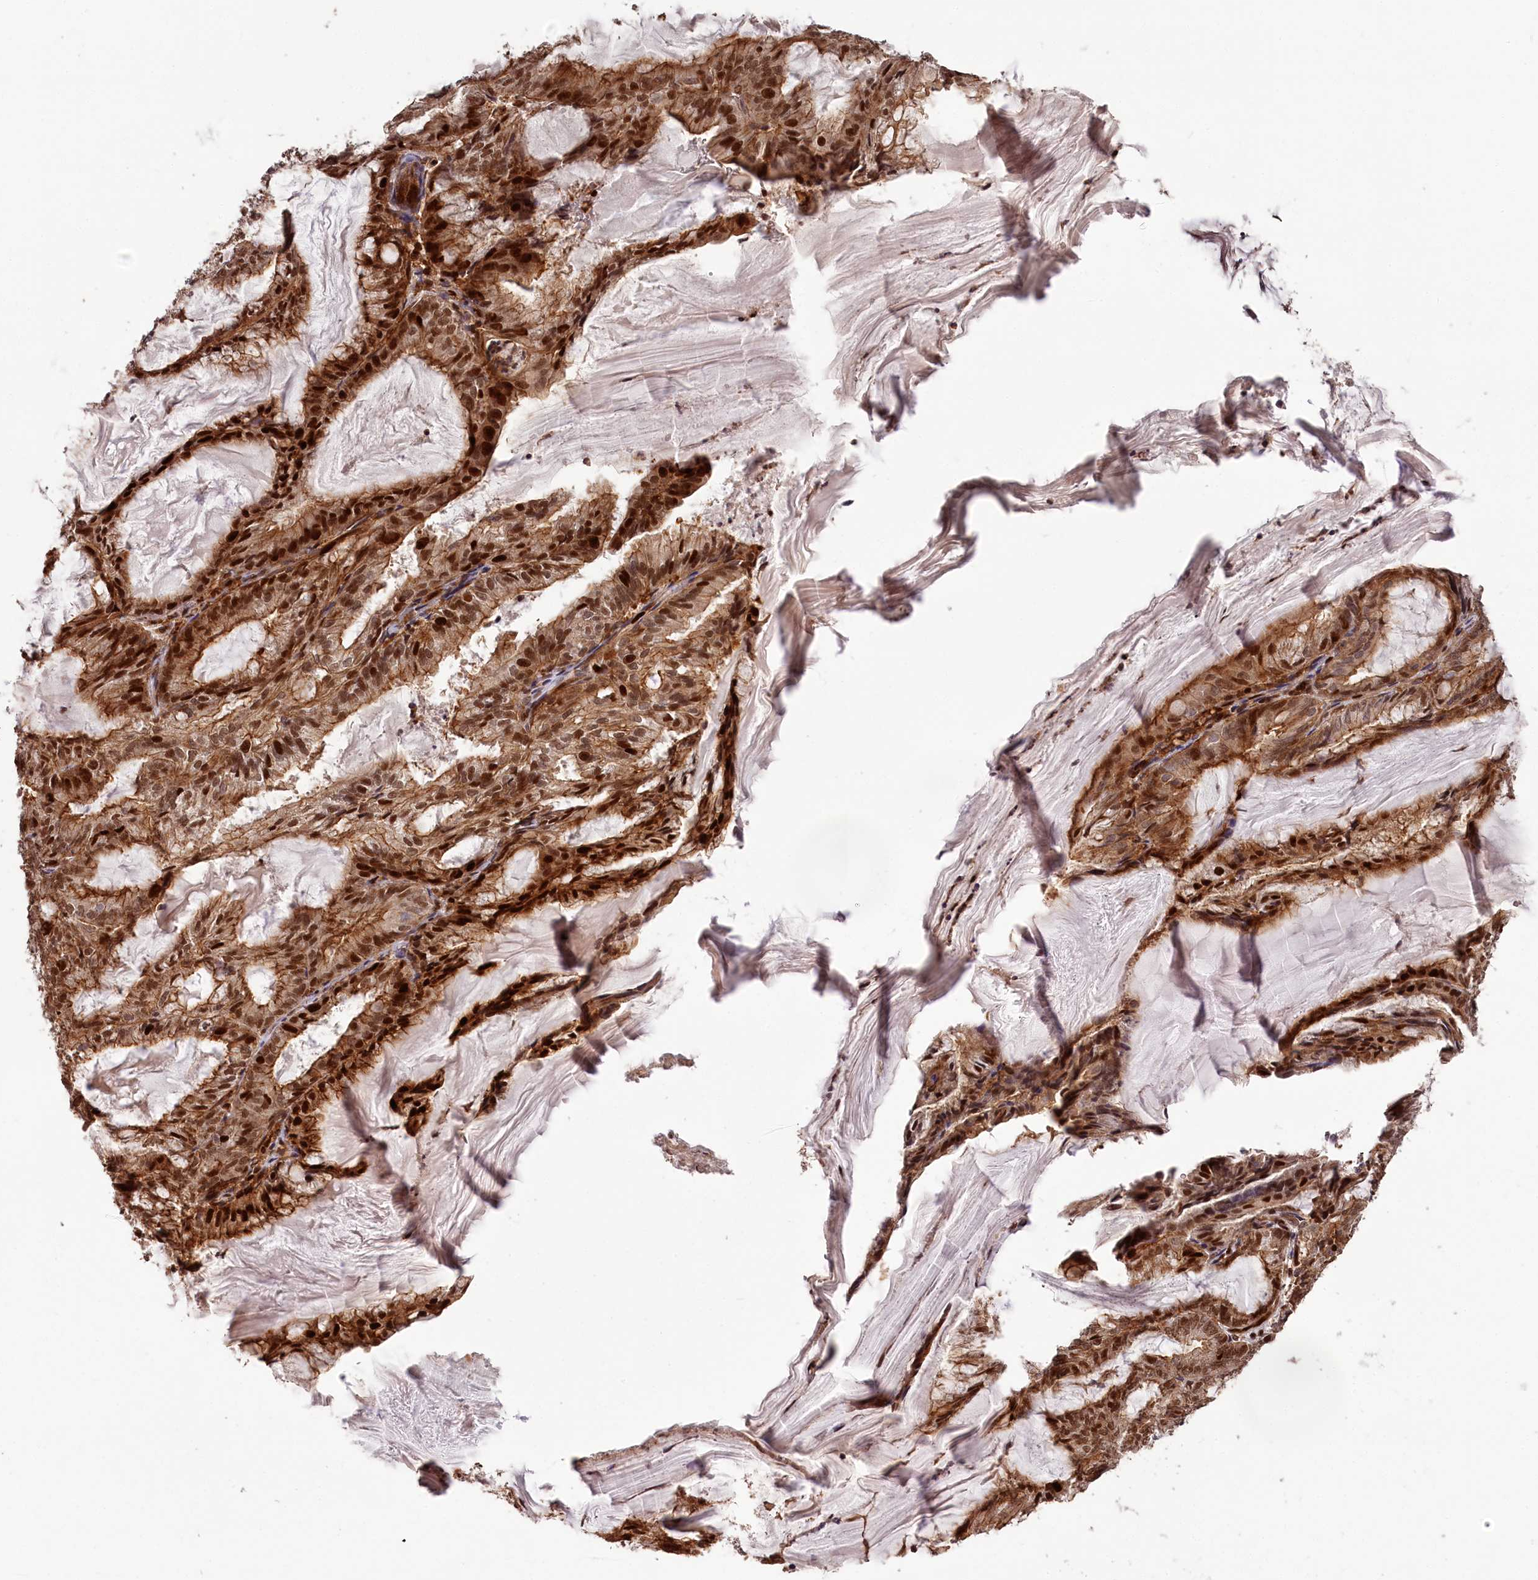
{"staining": {"intensity": "strong", "quantity": ">75%", "location": "cytoplasmic/membranous,nuclear"}, "tissue": "endometrial cancer", "cell_type": "Tumor cells", "image_type": "cancer", "snomed": [{"axis": "morphology", "description": "Adenocarcinoma, NOS"}, {"axis": "topography", "description": "Endometrium"}], "caption": "Immunohistochemistry (IHC) image of human endometrial cancer stained for a protein (brown), which displays high levels of strong cytoplasmic/membranous and nuclear staining in approximately >75% of tumor cells.", "gene": "KIF14", "patient": {"sex": "female", "age": 86}}